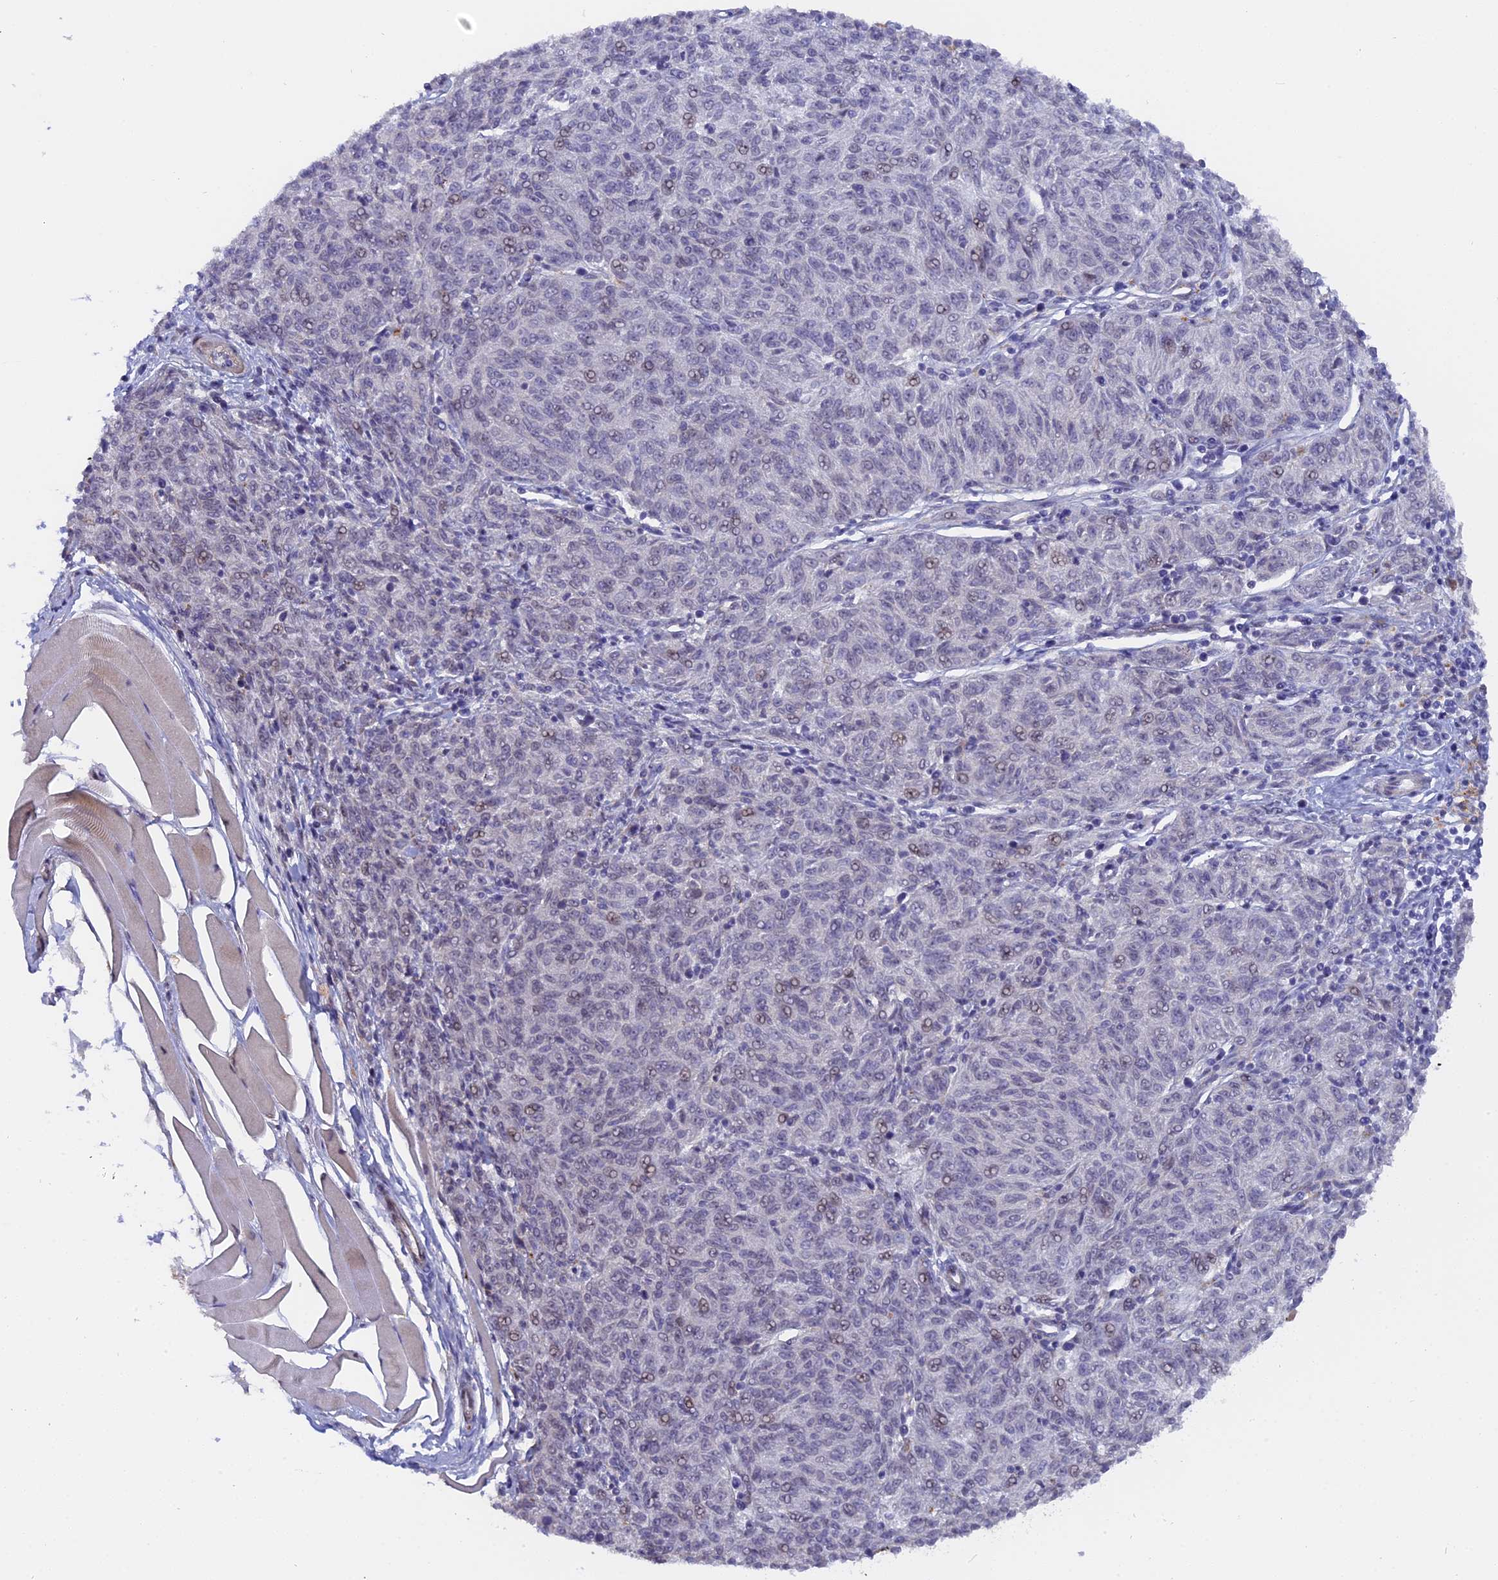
{"staining": {"intensity": "weak", "quantity": "<25%", "location": "nuclear"}, "tissue": "melanoma", "cell_type": "Tumor cells", "image_type": "cancer", "snomed": [{"axis": "morphology", "description": "Malignant melanoma, NOS"}, {"axis": "topography", "description": "Skin"}], "caption": "A micrograph of human melanoma is negative for staining in tumor cells. (DAB (3,3'-diaminobenzidine) immunohistochemistry (IHC) visualized using brightfield microscopy, high magnification).", "gene": "PYGO1", "patient": {"sex": "female", "age": 72}}